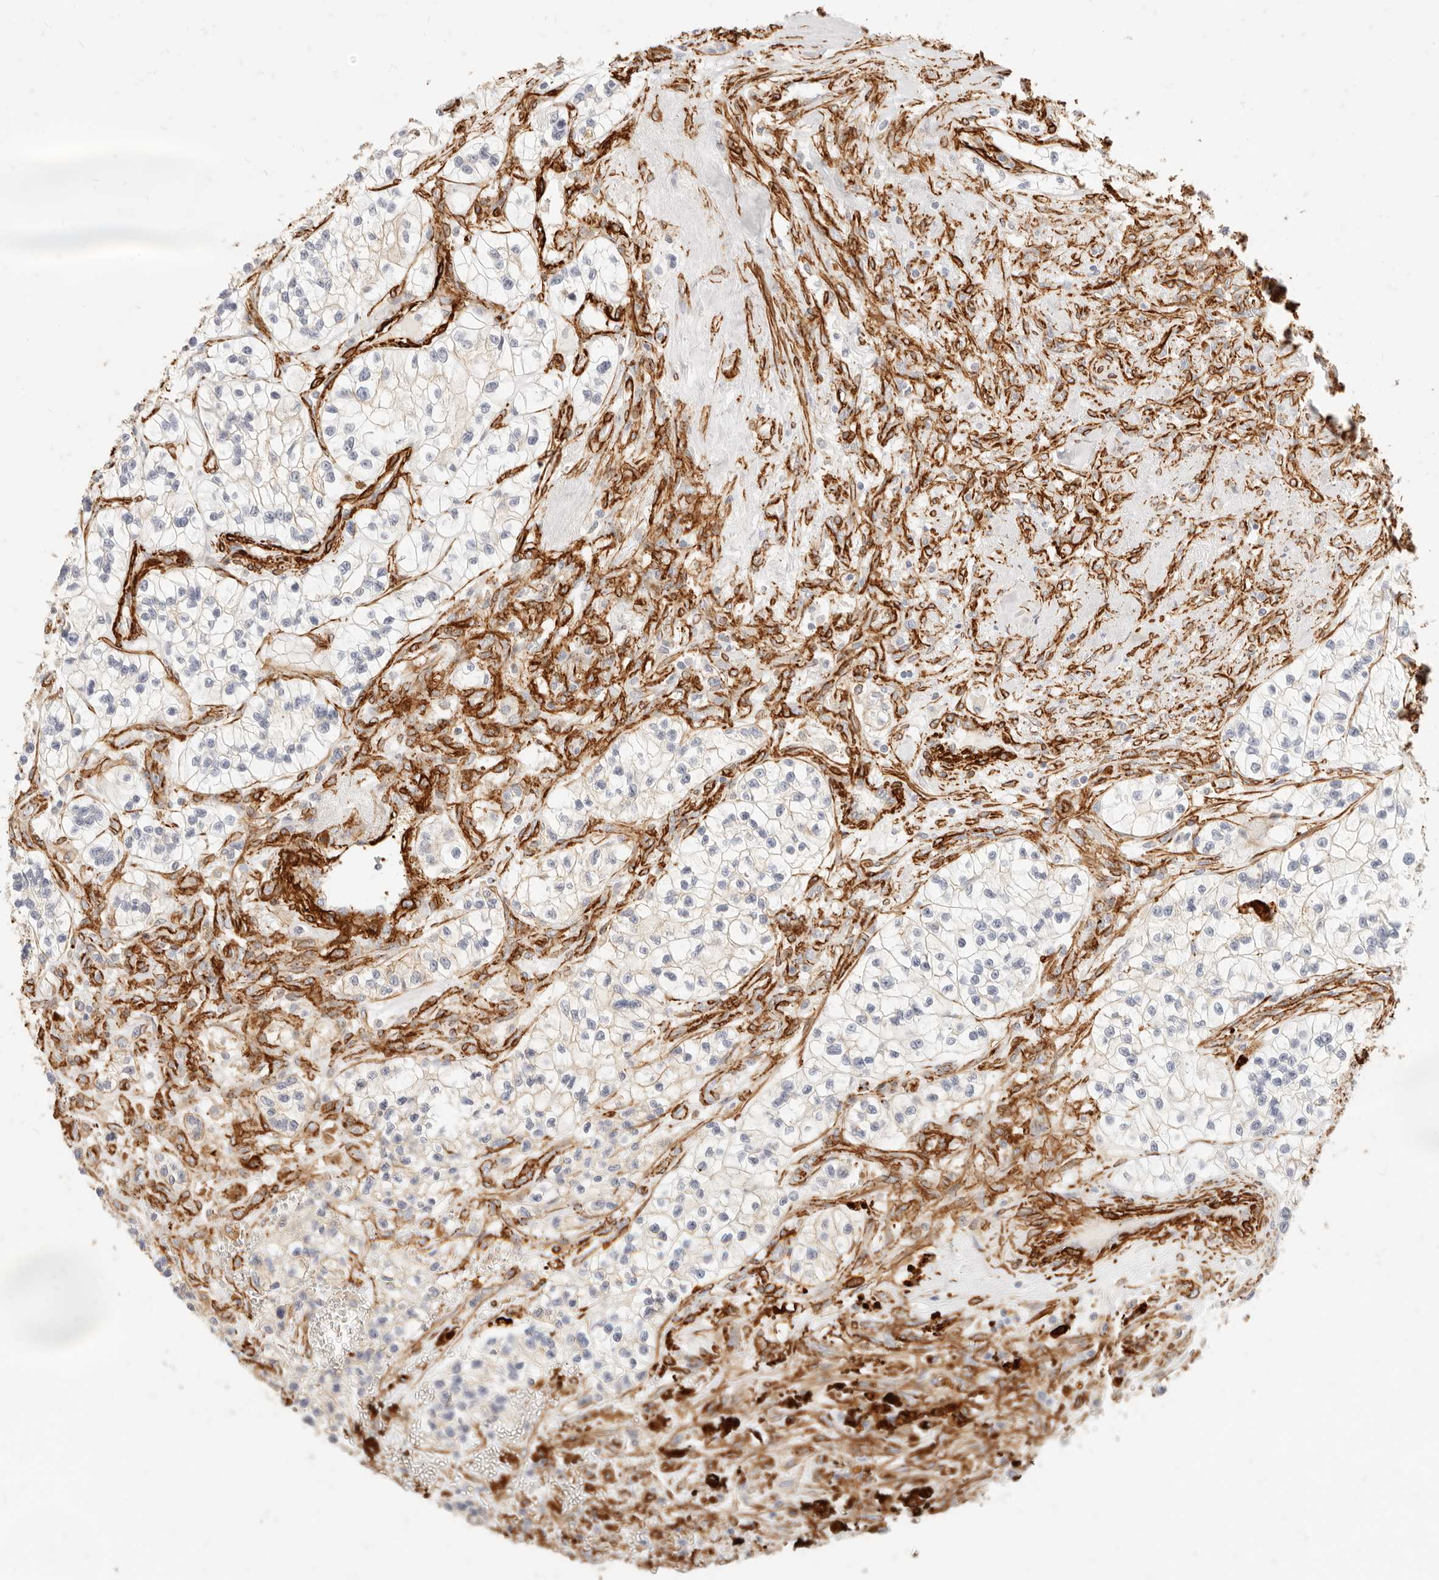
{"staining": {"intensity": "moderate", "quantity": "25%-75%", "location": "cytoplasmic/membranous"}, "tissue": "renal cancer", "cell_type": "Tumor cells", "image_type": "cancer", "snomed": [{"axis": "morphology", "description": "Adenocarcinoma, NOS"}, {"axis": "topography", "description": "Kidney"}], "caption": "Protein expression analysis of adenocarcinoma (renal) shows moderate cytoplasmic/membranous expression in approximately 25%-75% of tumor cells.", "gene": "TMTC2", "patient": {"sex": "female", "age": 57}}